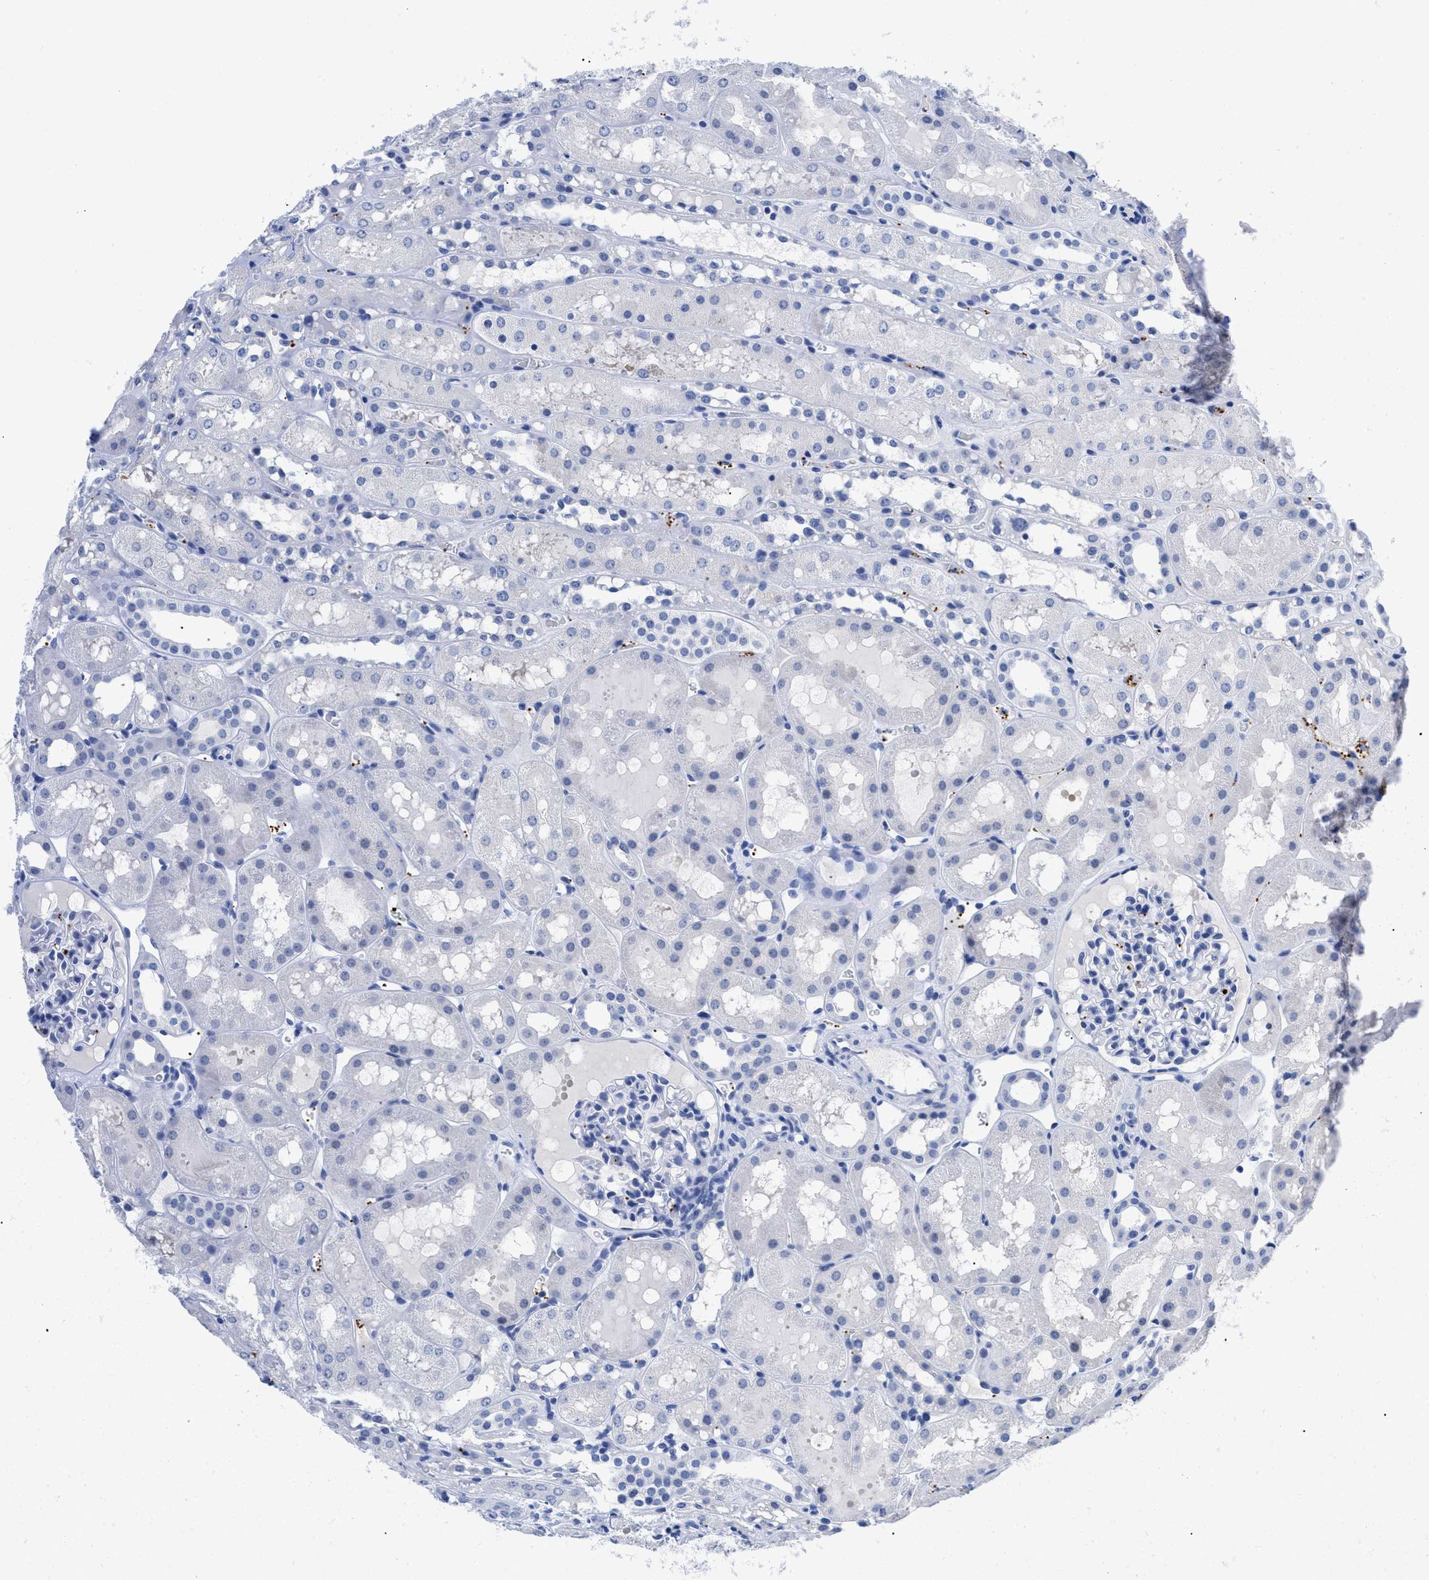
{"staining": {"intensity": "negative", "quantity": "none", "location": "none"}, "tissue": "kidney", "cell_type": "Cells in glomeruli", "image_type": "normal", "snomed": [{"axis": "morphology", "description": "Normal tissue, NOS"}, {"axis": "topography", "description": "Kidney"}, {"axis": "topography", "description": "Urinary bladder"}], "caption": "Cells in glomeruli are negative for brown protein staining in unremarkable kidney.", "gene": "TREML1", "patient": {"sex": "male", "age": 16}}